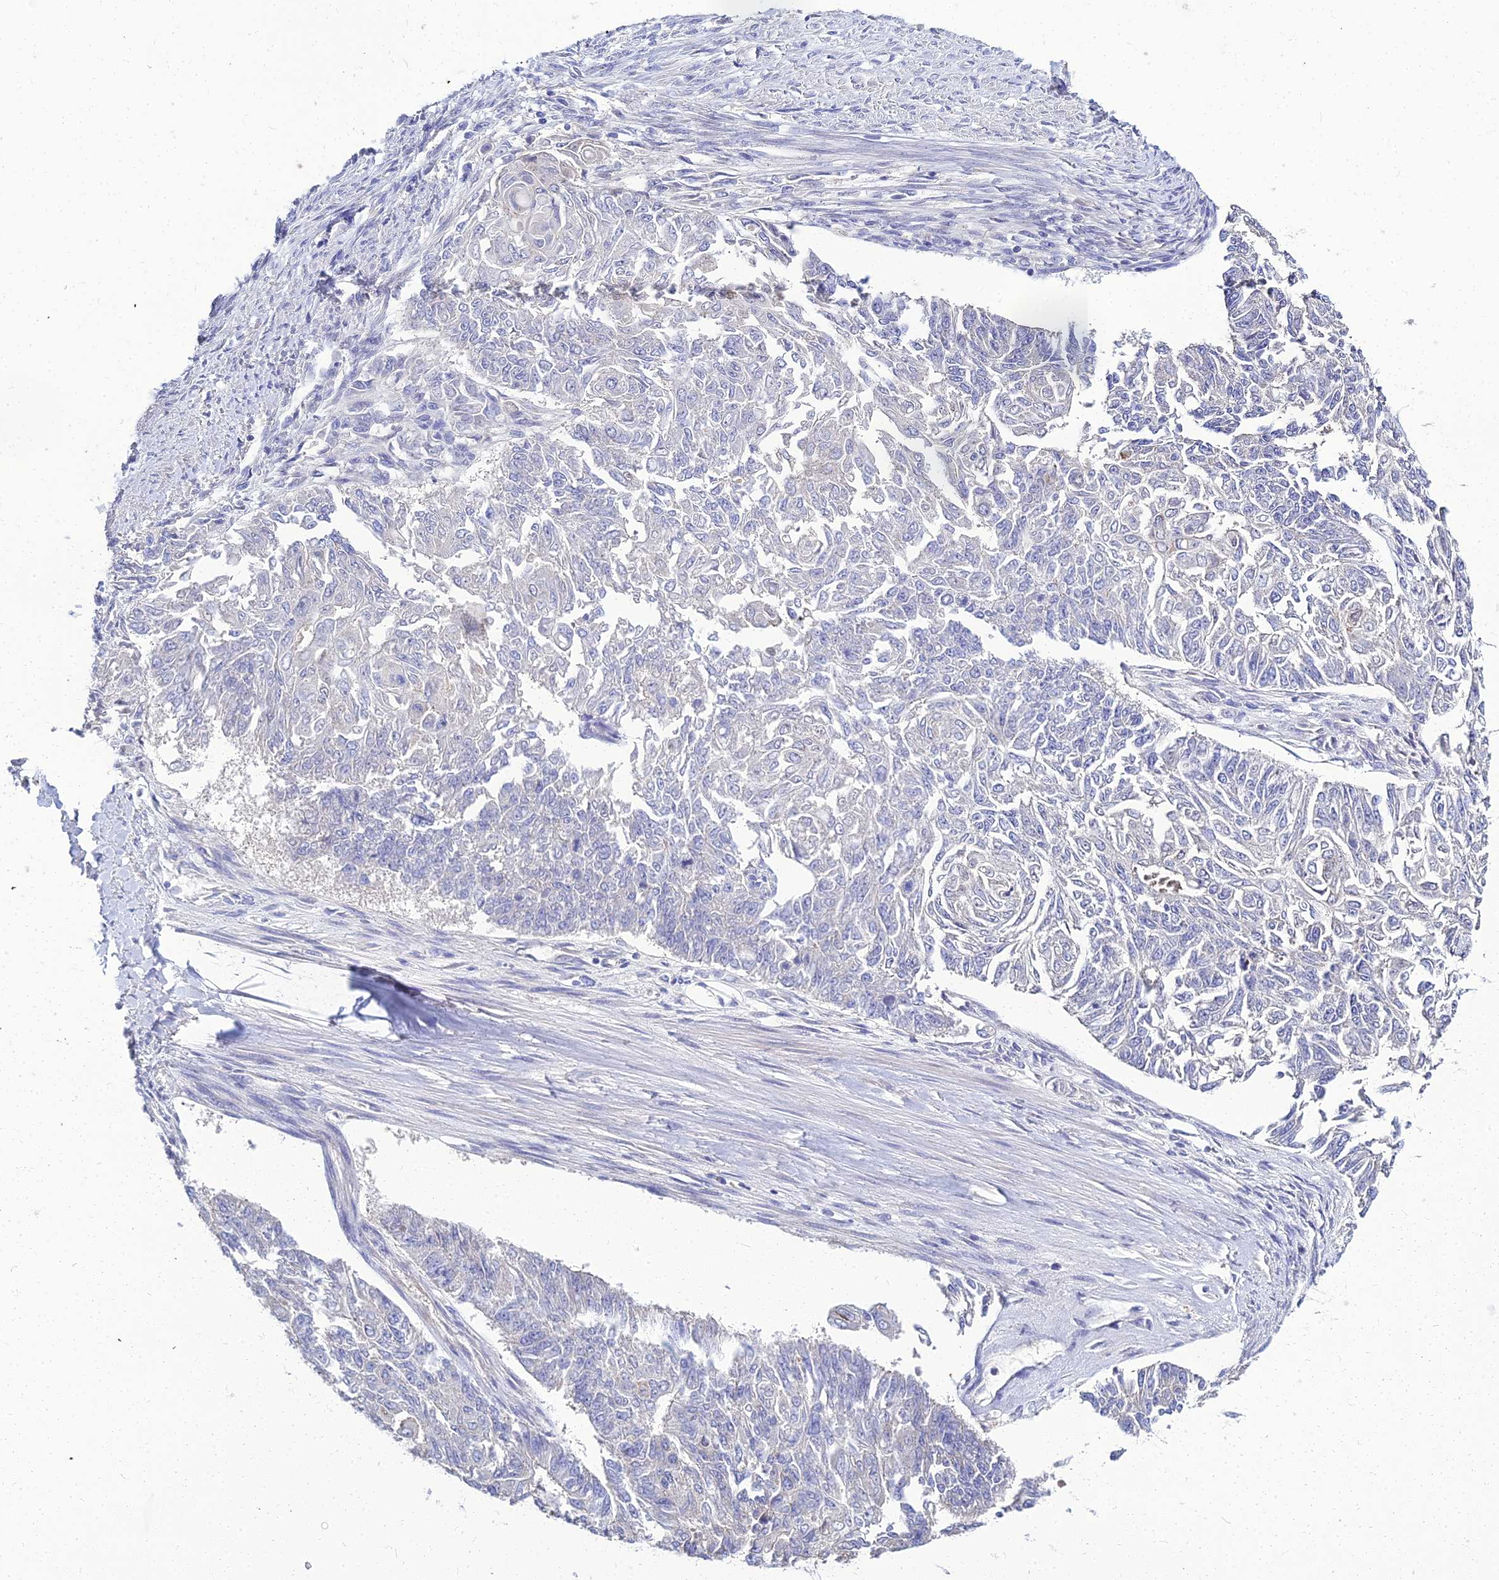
{"staining": {"intensity": "negative", "quantity": "none", "location": "none"}, "tissue": "endometrial cancer", "cell_type": "Tumor cells", "image_type": "cancer", "snomed": [{"axis": "morphology", "description": "Adenocarcinoma, NOS"}, {"axis": "topography", "description": "Endometrium"}], "caption": "Immunohistochemical staining of human endometrial cancer (adenocarcinoma) displays no significant positivity in tumor cells.", "gene": "NPY", "patient": {"sex": "female", "age": 32}}